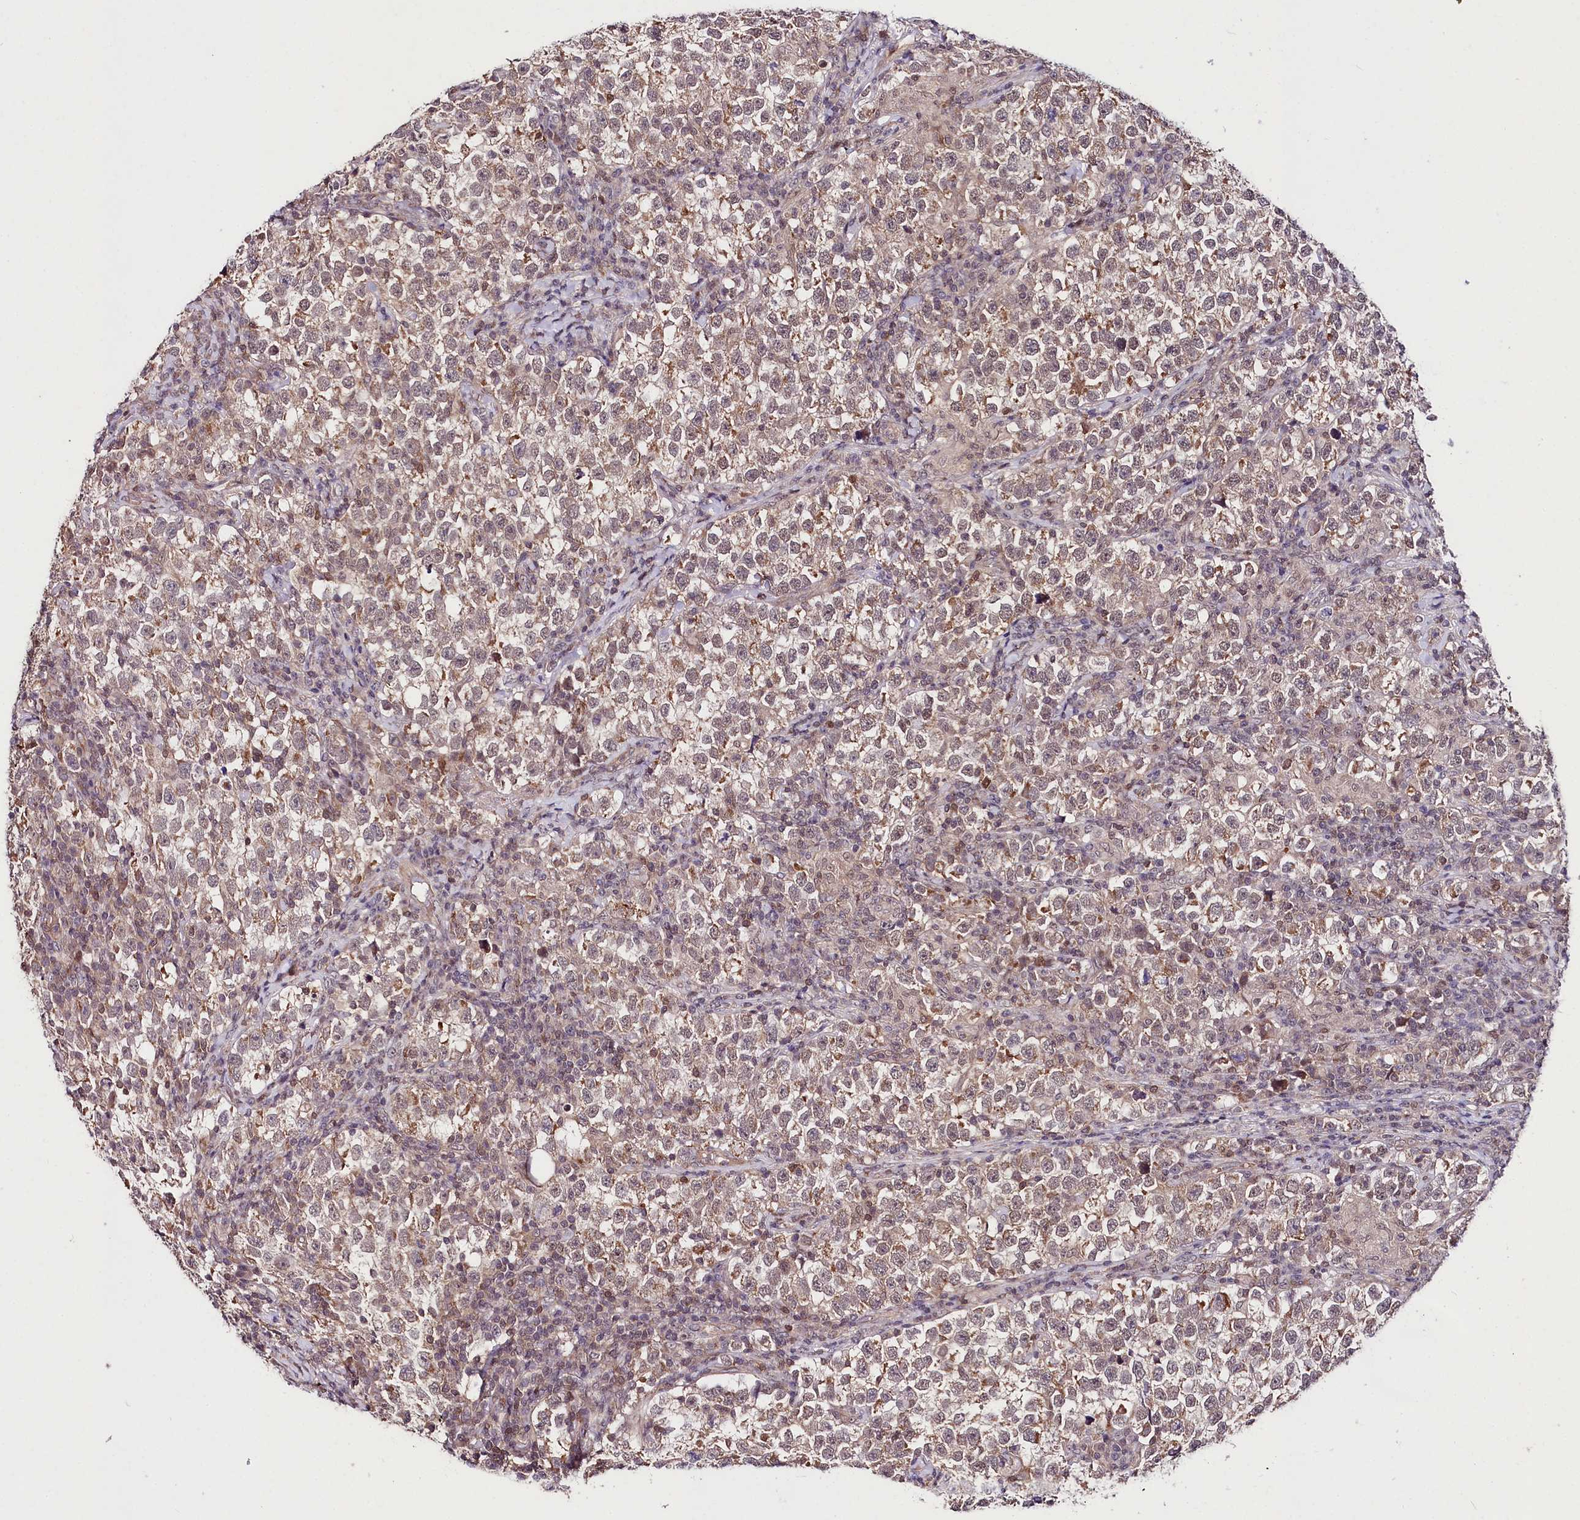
{"staining": {"intensity": "moderate", "quantity": "25%-75%", "location": "cytoplasmic/membranous"}, "tissue": "testis cancer", "cell_type": "Tumor cells", "image_type": "cancer", "snomed": [{"axis": "morphology", "description": "Normal tissue, NOS"}, {"axis": "morphology", "description": "Seminoma, NOS"}, {"axis": "topography", "description": "Testis"}], "caption": "Human testis cancer (seminoma) stained with a protein marker displays moderate staining in tumor cells.", "gene": "TAFAZZIN", "patient": {"sex": "male", "age": 43}}